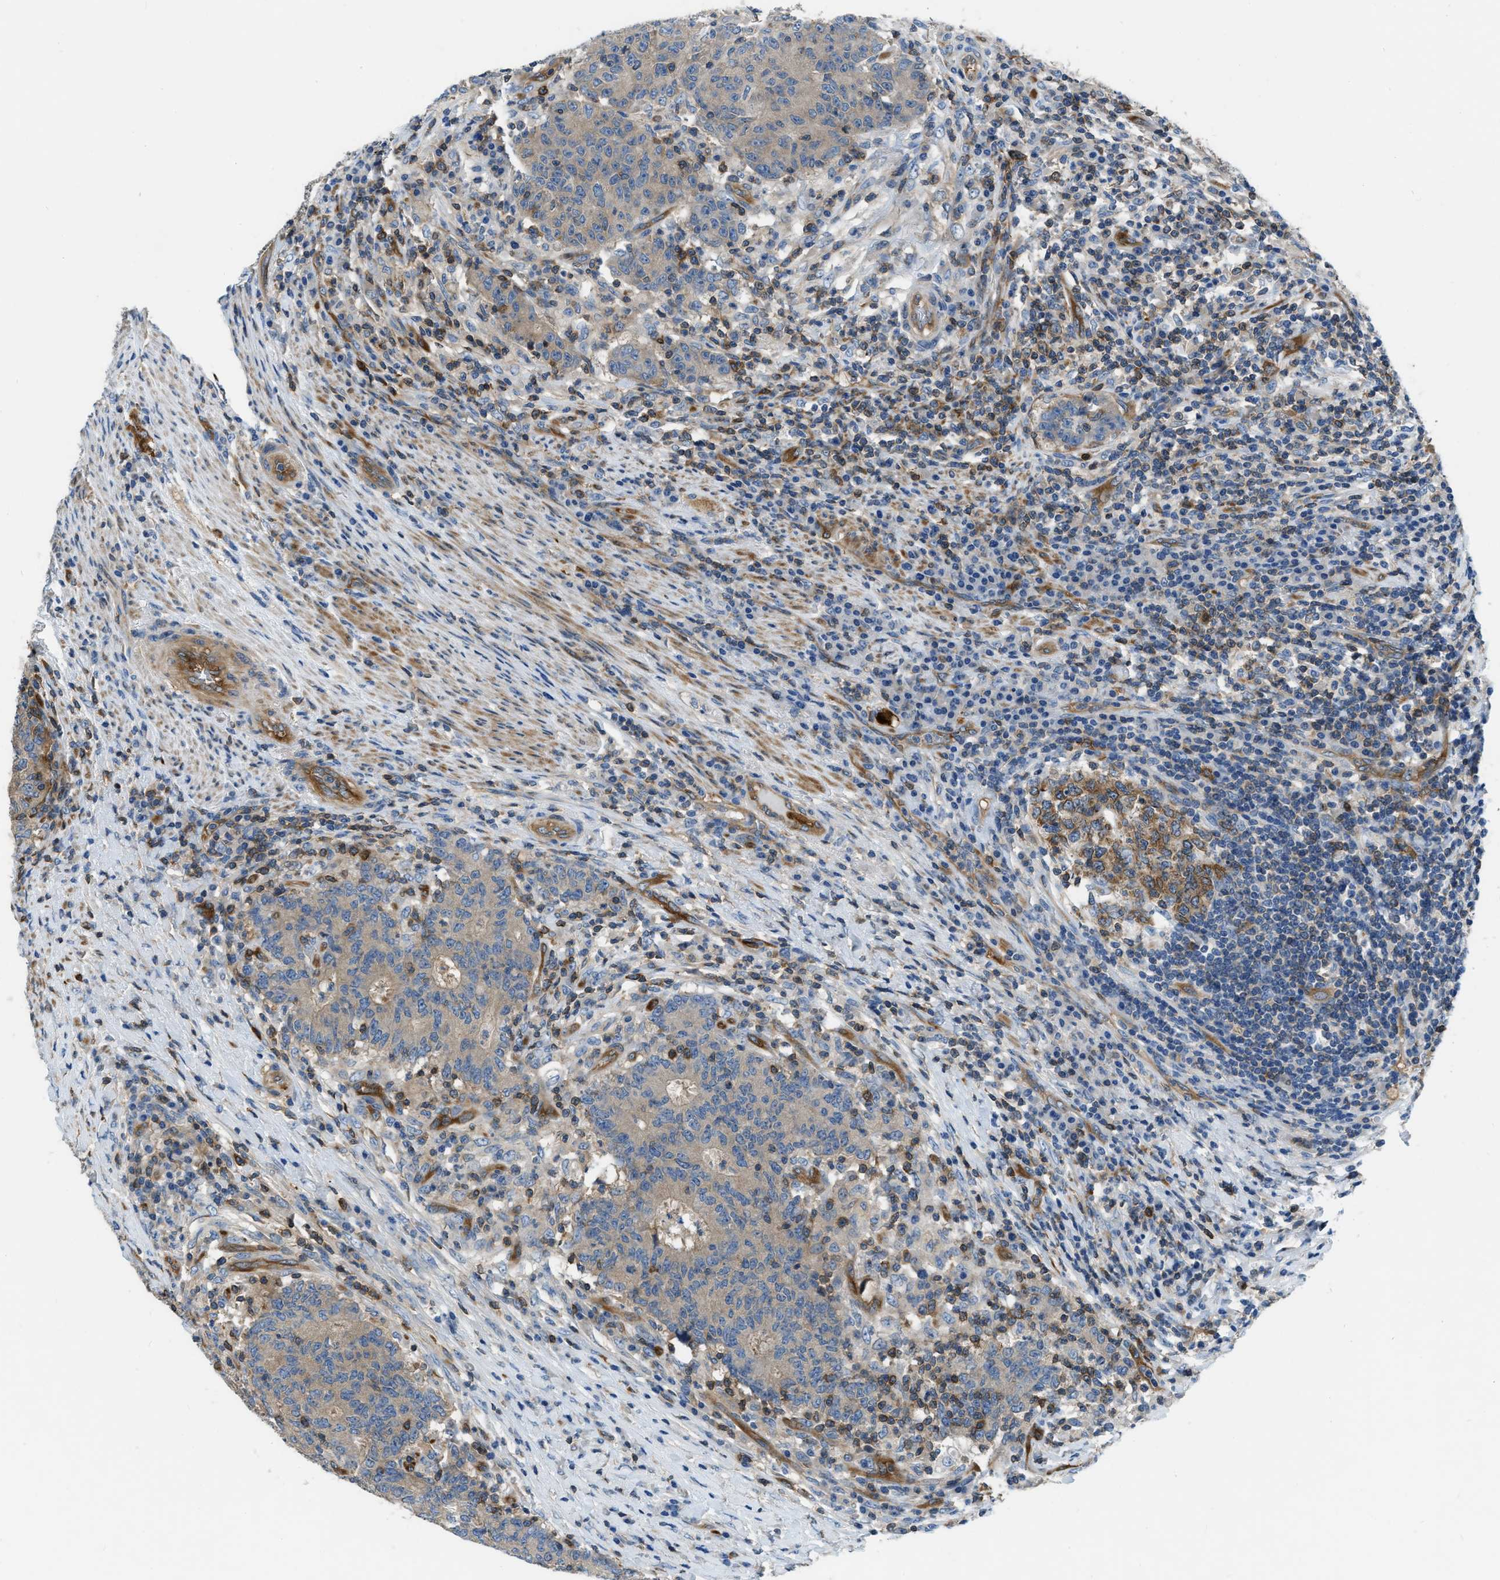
{"staining": {"intensity": "moderate", "quantity": "<25%", "location": "cytoplasmic/membranous"}, "tissue": "colorectal cancer", "cell_type": "Tumor cells", "image_type": "cancer", "snomed": [{"axis": "morphology", "description": "Normal tissue, NOS"}, {"axis": "morphology", "description": "Adenocarcinoma, NOS"}, {"axis": "topography", "description": "Colon"}], "caption": "Human colorectal cancer stained with a brown dye displays moderate cytoplasmic/membranous positive staining in approximately <25% of tumor cells.", "gene": "PFKP", "patient": {"sex": "female", "age": 75}}